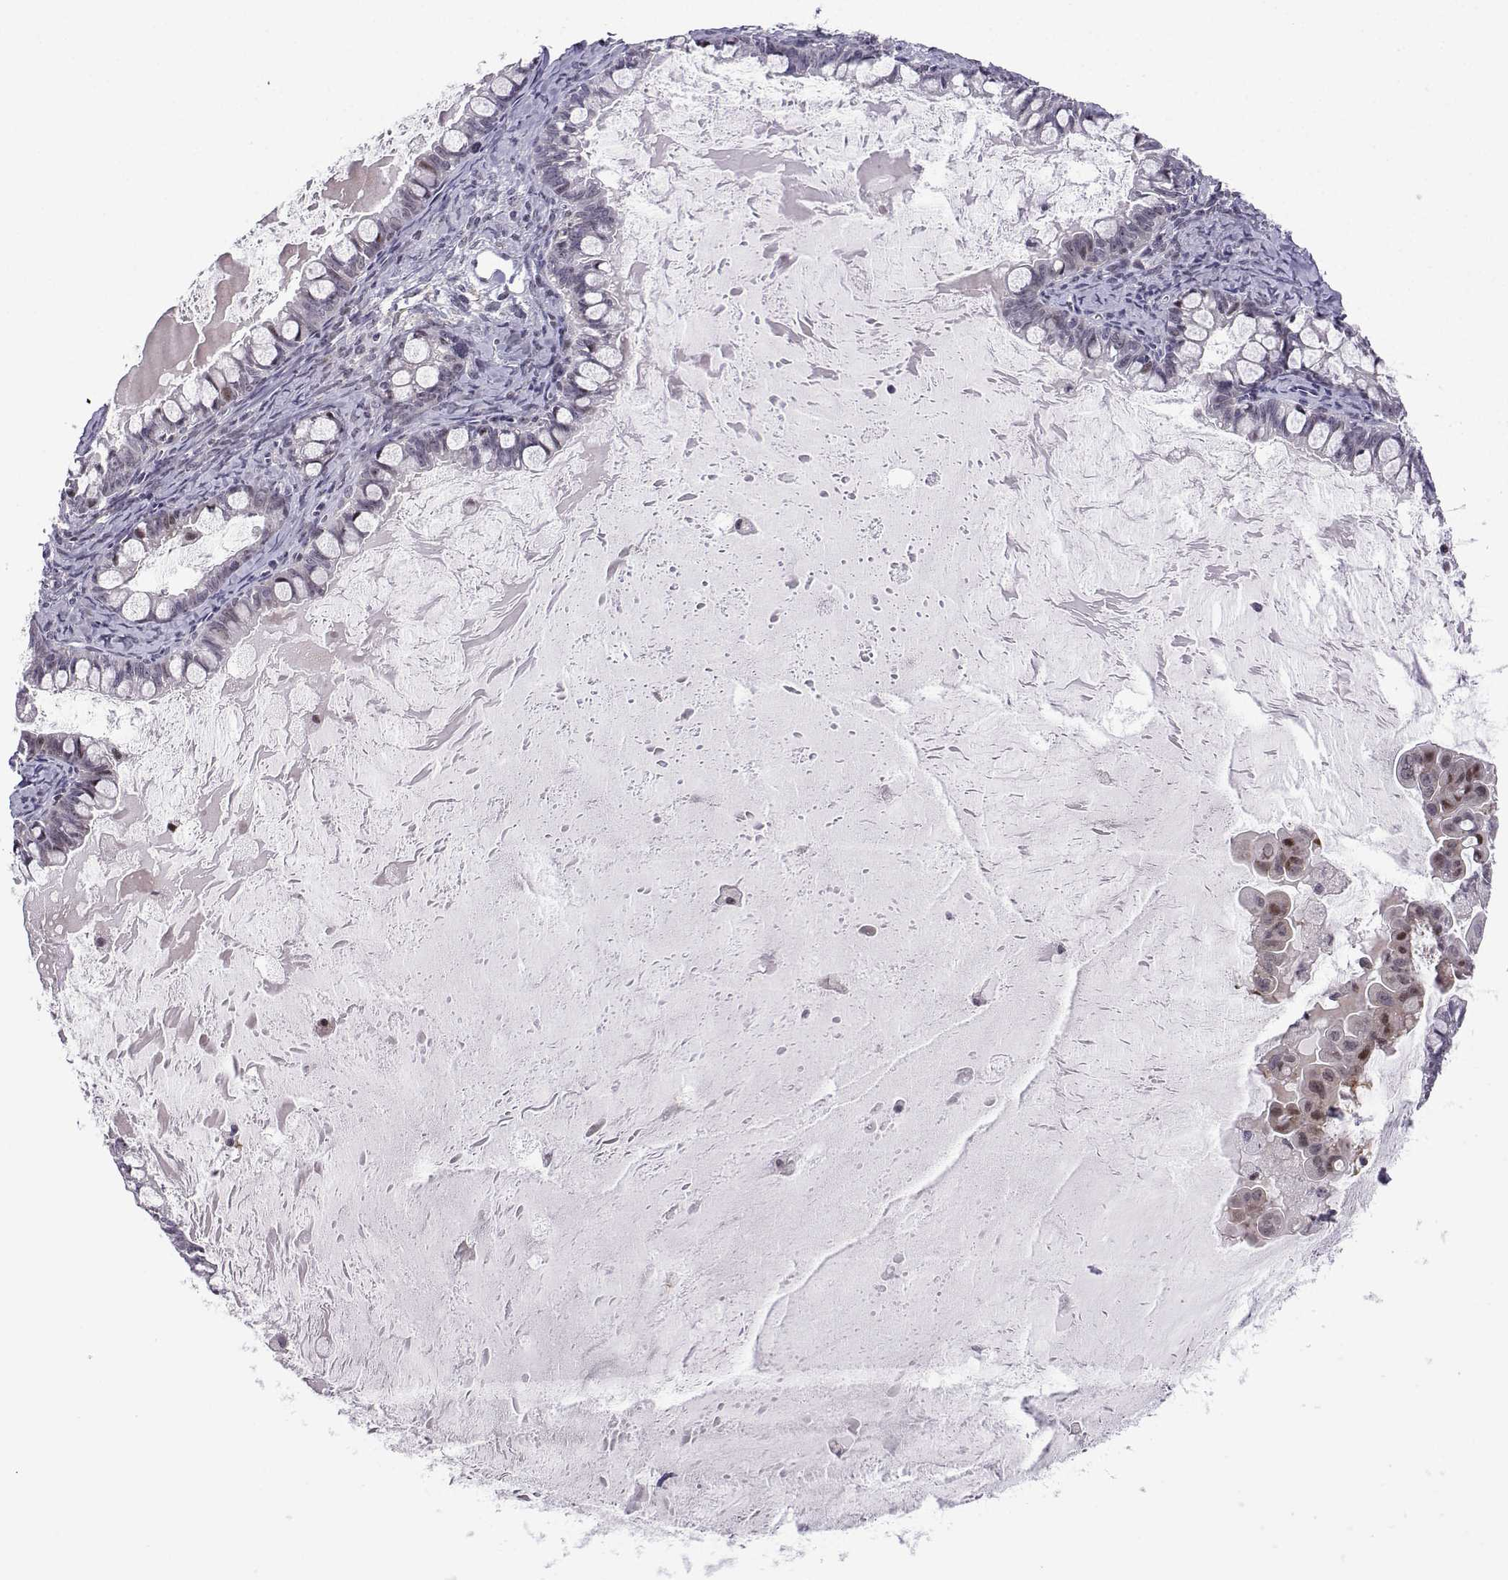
{"staining": {"intensity": "moderate", "quantity": "<25%", "location": "cytoplasmic/membranous"}, "tissue": "ovarian cancer", "cell_type": "Tumor cells", "image_type": "cancer", "snomed": [{"axis": "morphology", "description": "Cystadenocarcinoma, mucinous, NOS"}, {"axis": "topography", "description": "Ovary"}], "caption": "Ovarian cancer (mucinous cystadenocarcinoma) stained for a protein exhibits moderate cytoplasmic/membranous positivity in tumor cells.", "gene": "FGF3", "patient": {"sex": "female", "age": 63}}